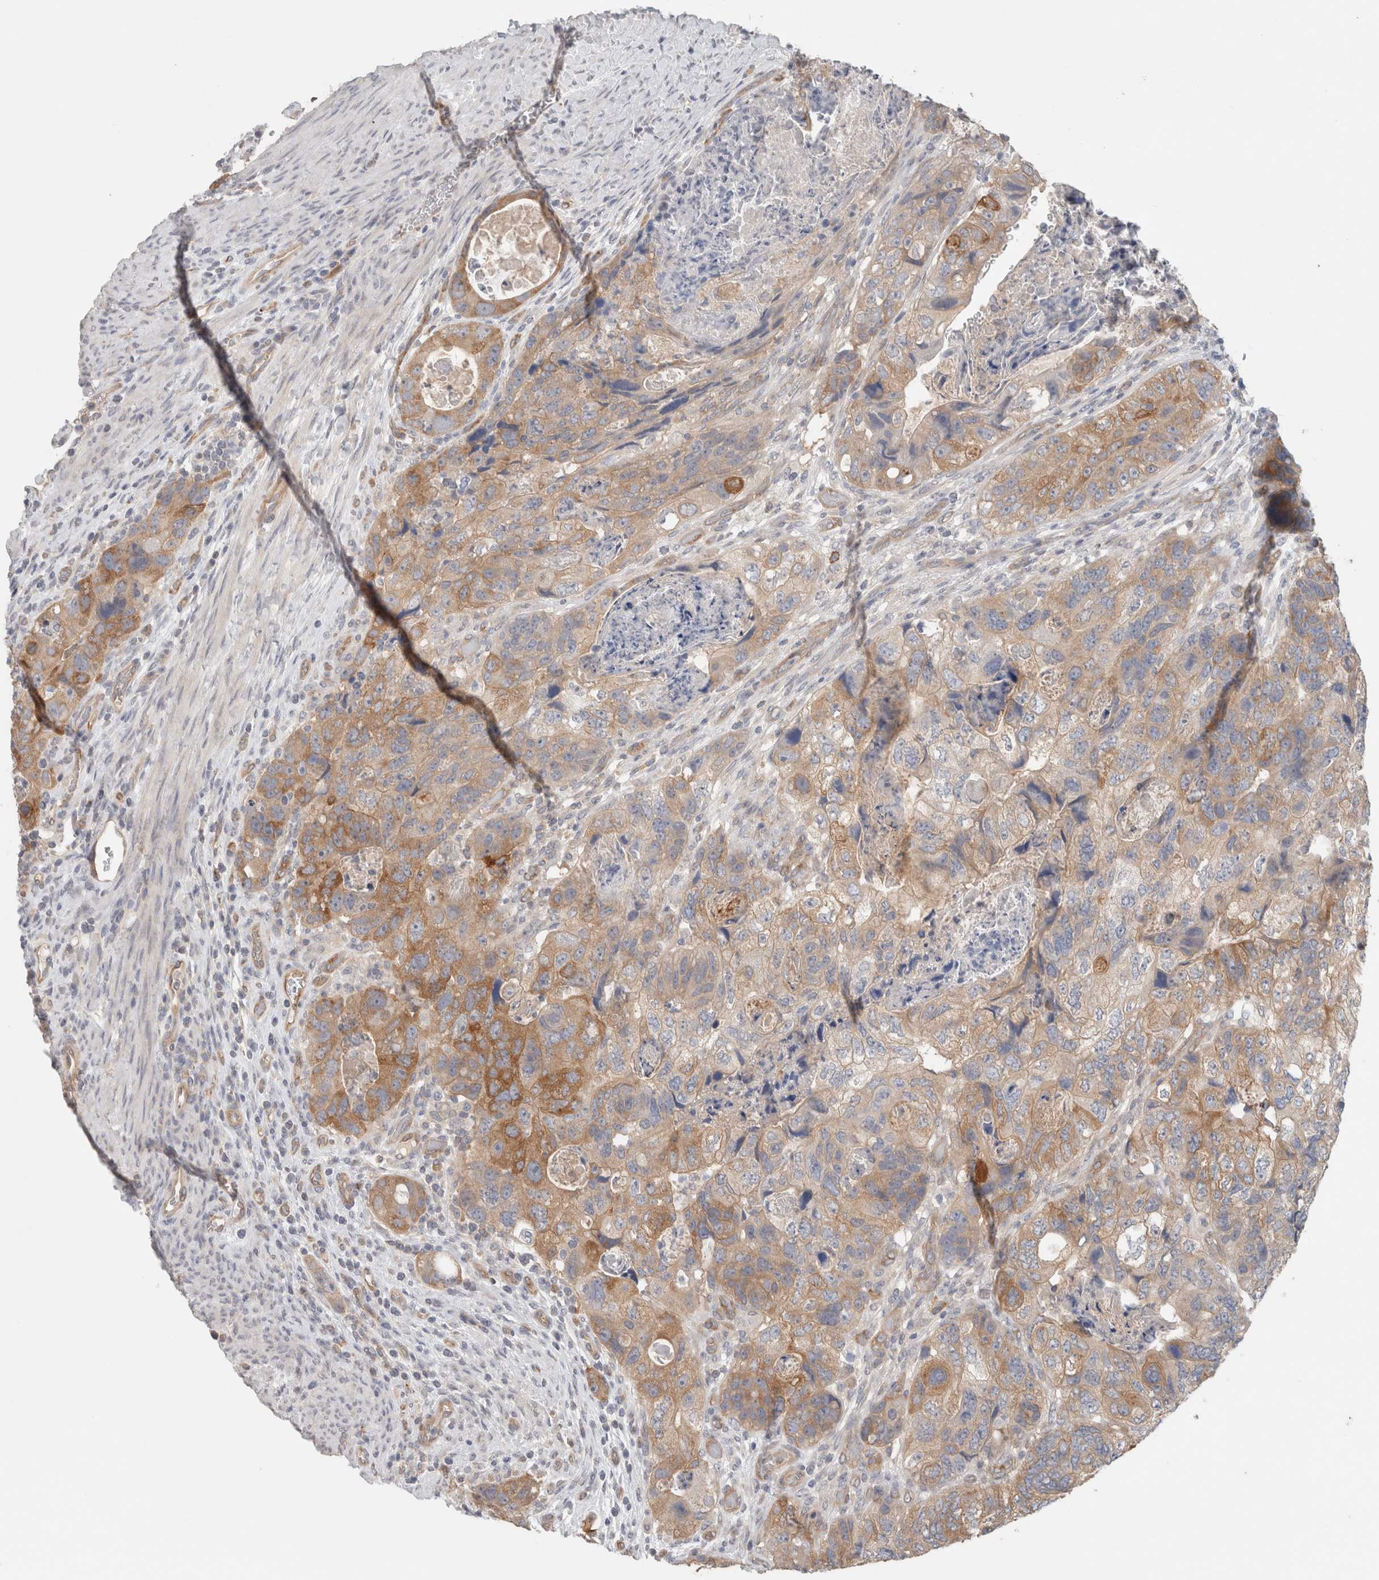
{"staining": {"intensity": "moderate", "quantity": ">75%", "location": "cytoplasmic/membranous"}, "tissue": "colorectal cancer", "cell_type": "Tumor cells", "image_type": "cancer", "snomed": [{"axis": "morphology", "description": "Adenocarcinoma, NOS"}, {"axis": "topography", "description": "Rectum"}], "caption": "This histopathology image exhibits colorectal adenocarcinoma stained with immunohistochemistry to label a protein in brown. The cytoplasmic/membranous of tumor cells show moderate positivity for the protein. Nuclei are counter-stained blue.", "gene": "RASAL2", "patient": {"sex": "male", "age": 59}}